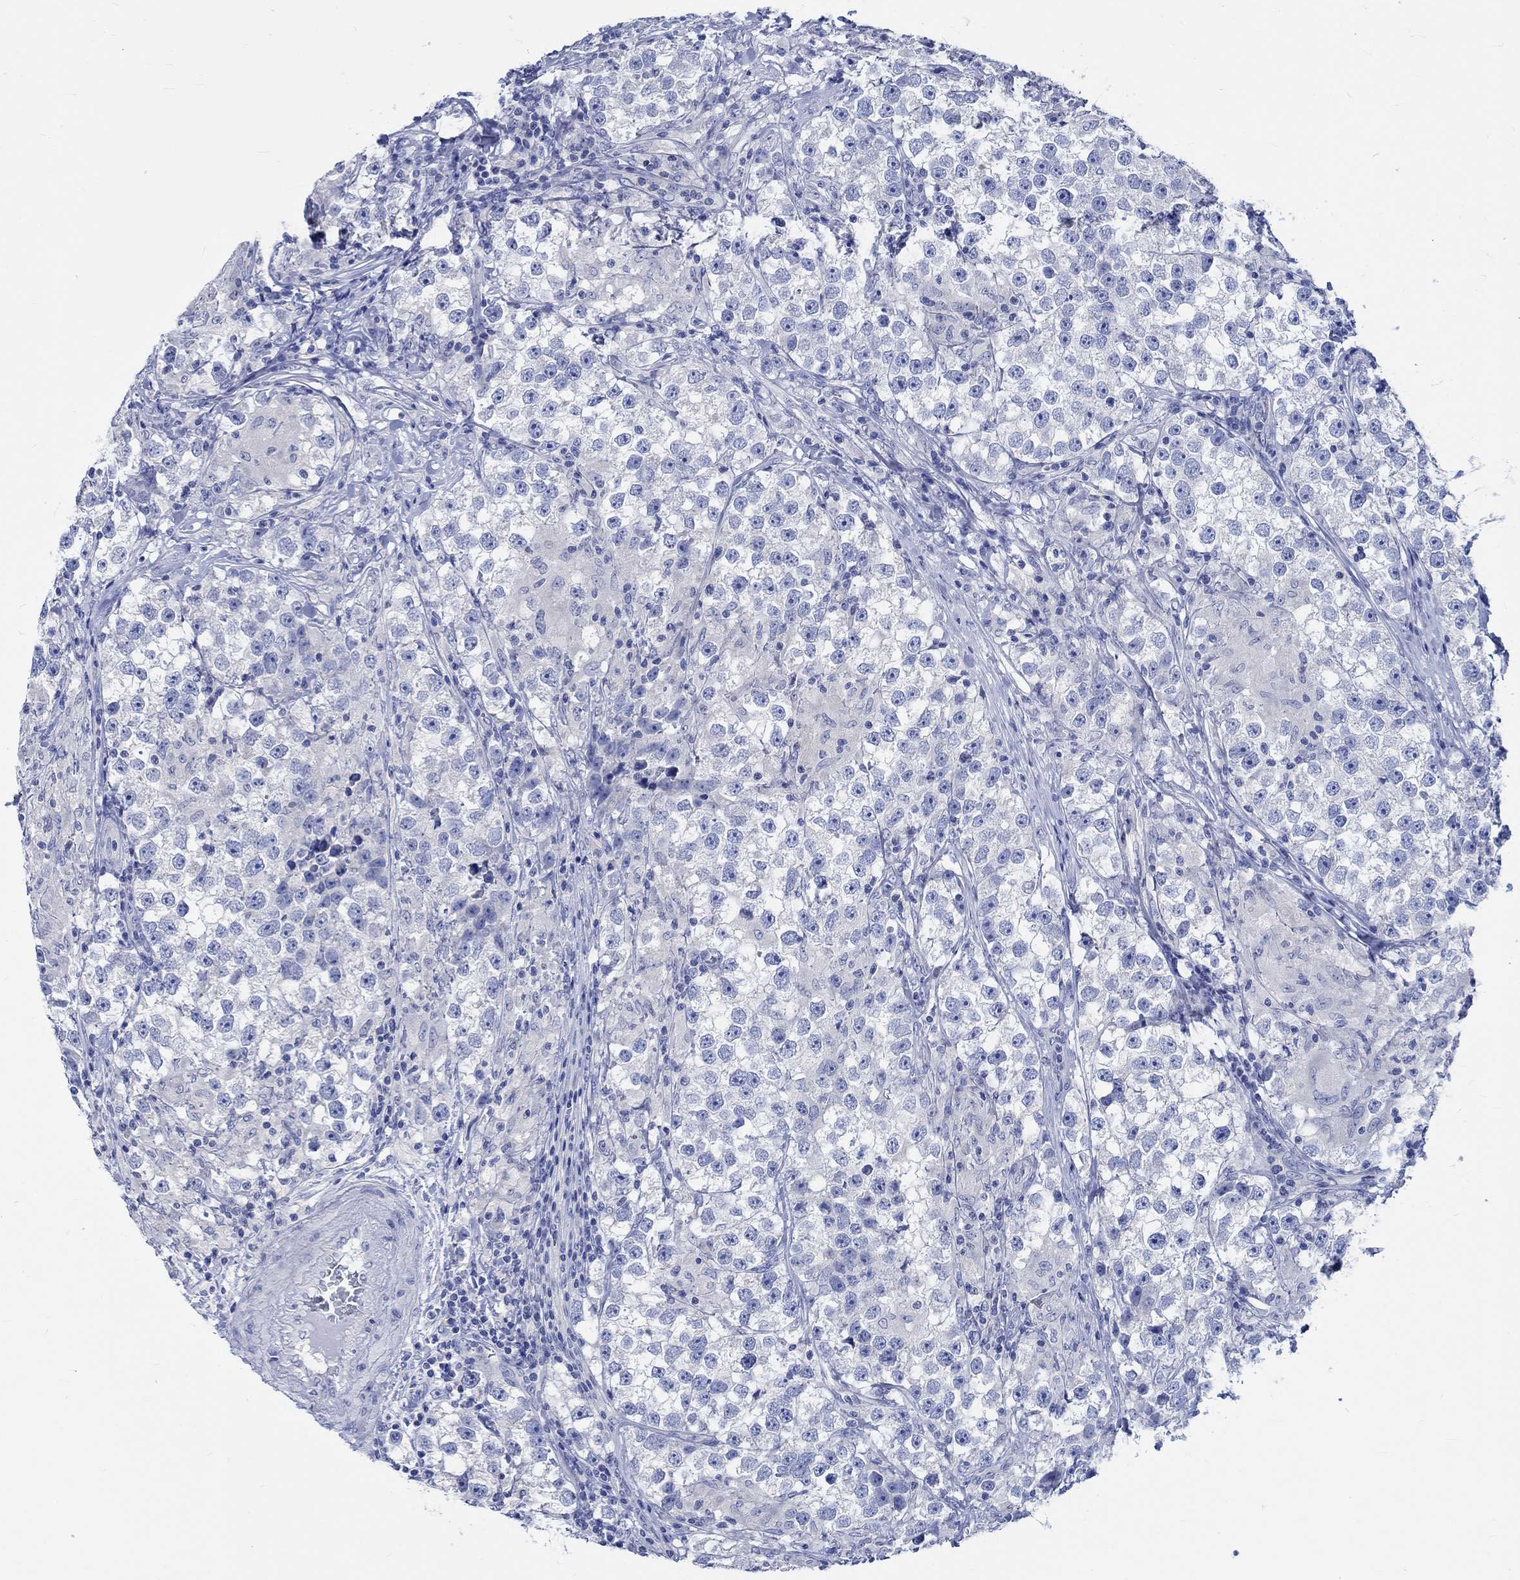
{"staining": {"intensity": "negative", "quantity": "none", "location": "none"}, "tissue": "testis cancer", "cell_type": "Tumor cells", "image_type": "cancer", "snomed": [{"axis": "morphology", "description": "Seminoma, NOS"}, {"axis": "topography", "description": "Testis"}], "caption": "Image shows no protein expression in tumor cells of testis cancer tissue.", "gene": "PTPRN2", "patient": {"sex": "male", "age": 46}}